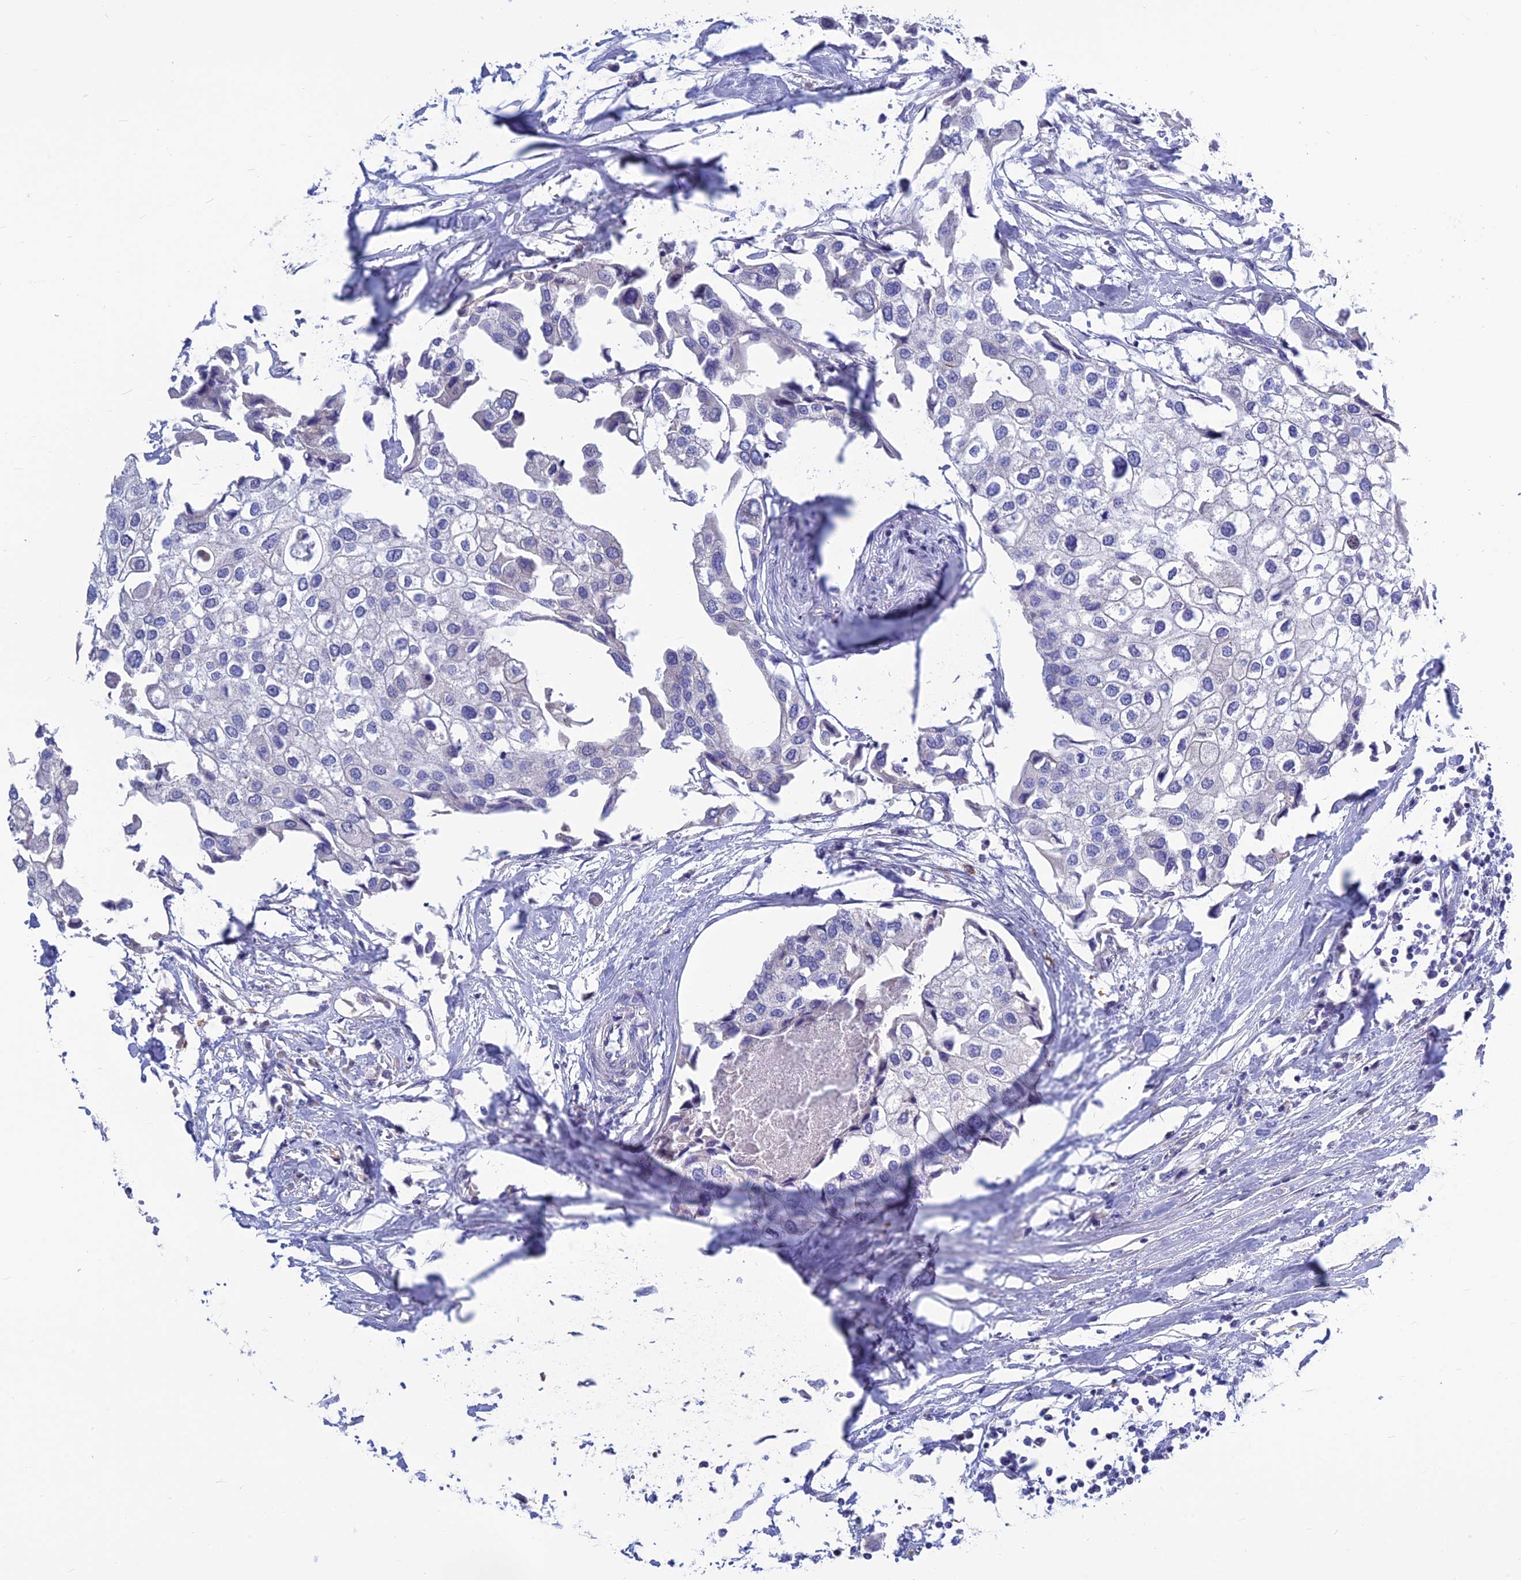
{"staining": {"intensity": "negative", "quantity": "none", "location": "none"}, "tissue": "urothelial cancer", "cell_type": "Tumor cells", "image_type": "cancer", "snomed": [{"axis": "morphology", "description": "Urothelial carcinoma, High grade"}, {"axis": "topography", "description": "Urinary bladder"}], "caption": "The immunohistochemistry (IHC) histopathology image has no significant staining in tumor cells of high-grade urothelial carcinoma tissue. (DAB IHC visualized using brightfield microscopy, high magnification).", "gene": "BHMT2", "patient": {"sex": "male", "age": 64}}